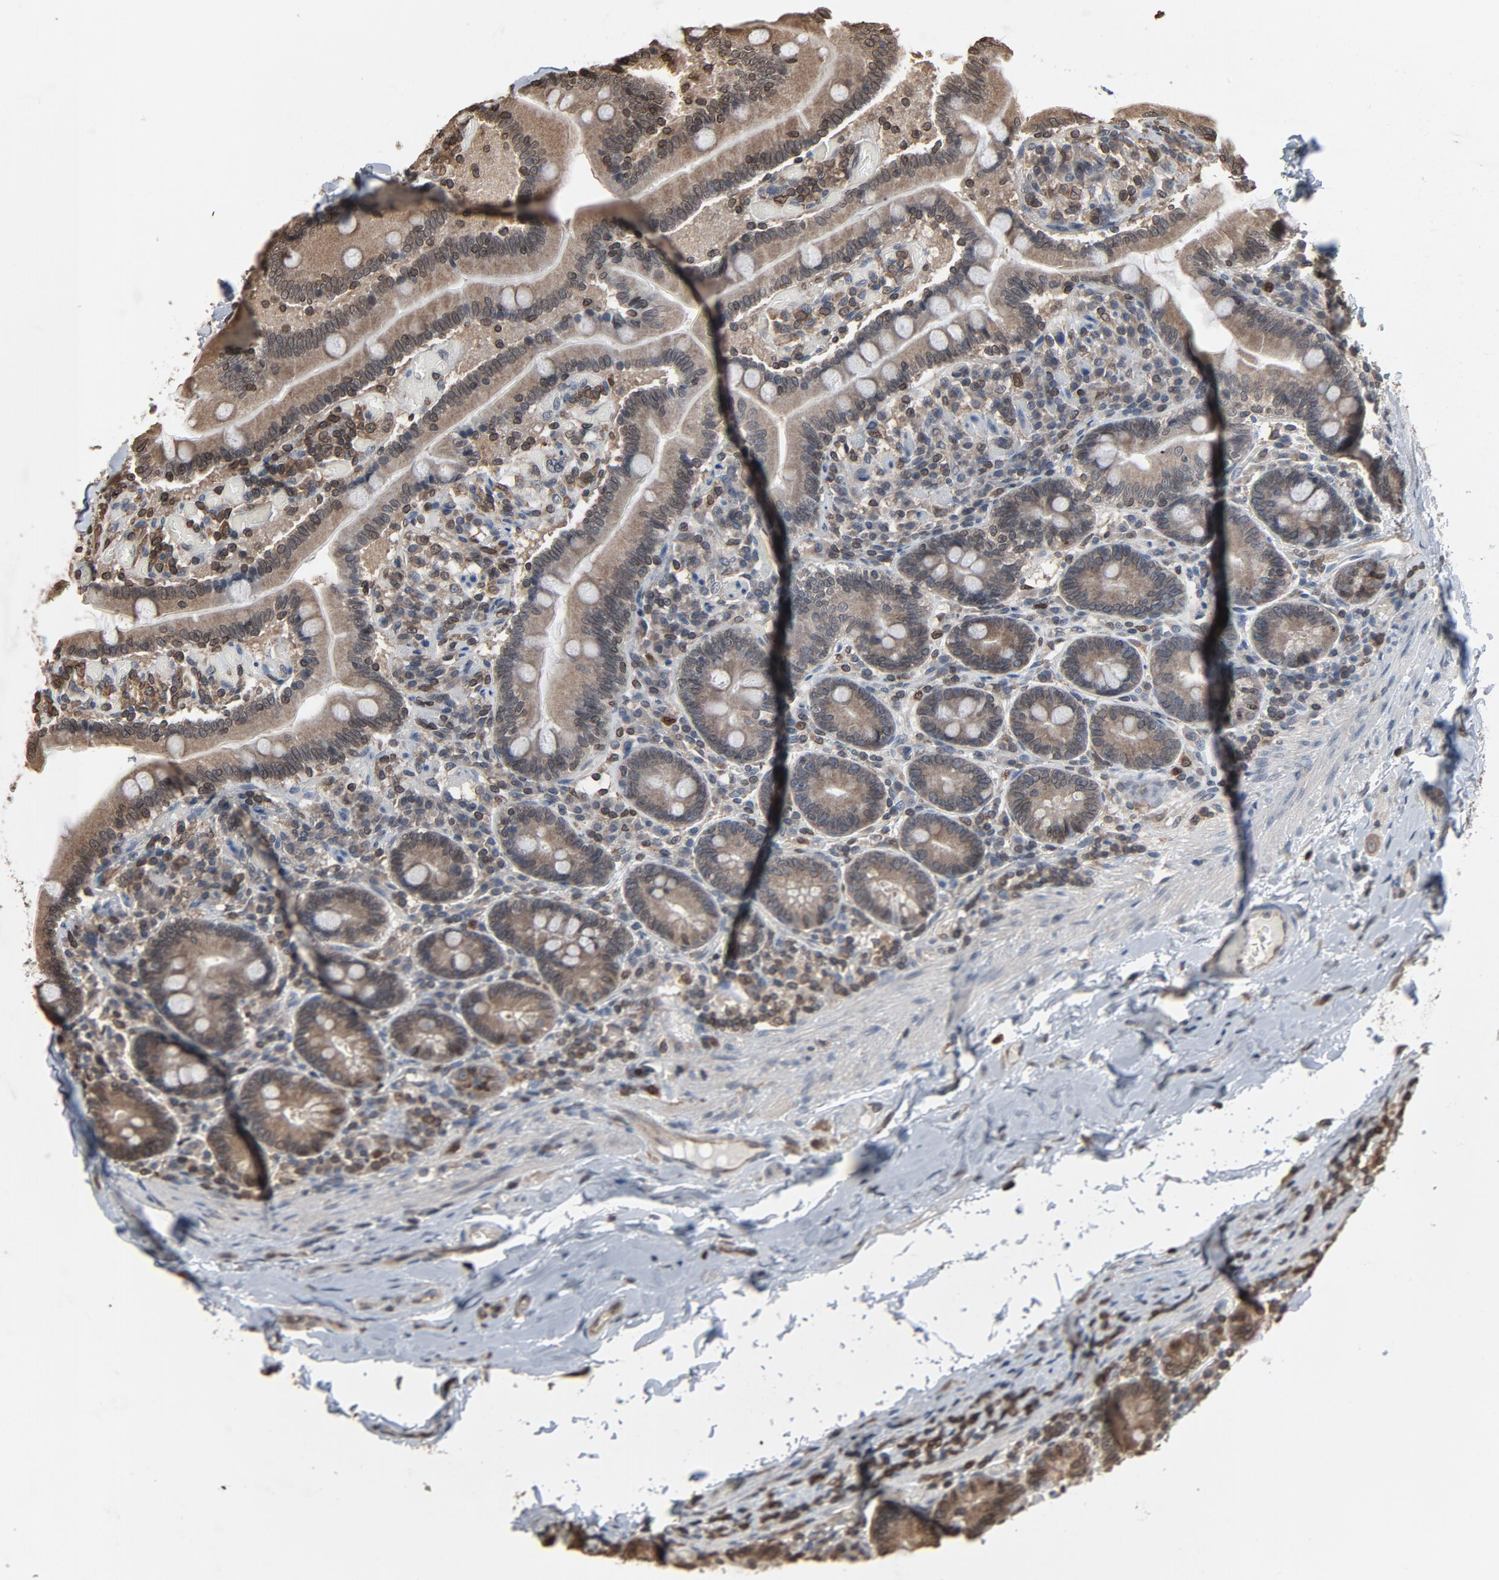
{"staining": {"intensity": "weak", "quantity": "<25%", "location": "cytoplasmic/membranous,nuclear"}, "tissue": "duodenum", "cell_type": "Glandular cells", "image_type": "normal", "snomed": [{"axis": "morphology", "description": "Normal tissue, NOS"}, {"axis": "topography", "description": "Duodenum"}], "caption": "The micrograph shows no staining of glandular cells in unremarkable duodenum.", "gene": "UBE2D1", "patient": {"sex": "male", "age": 66}}